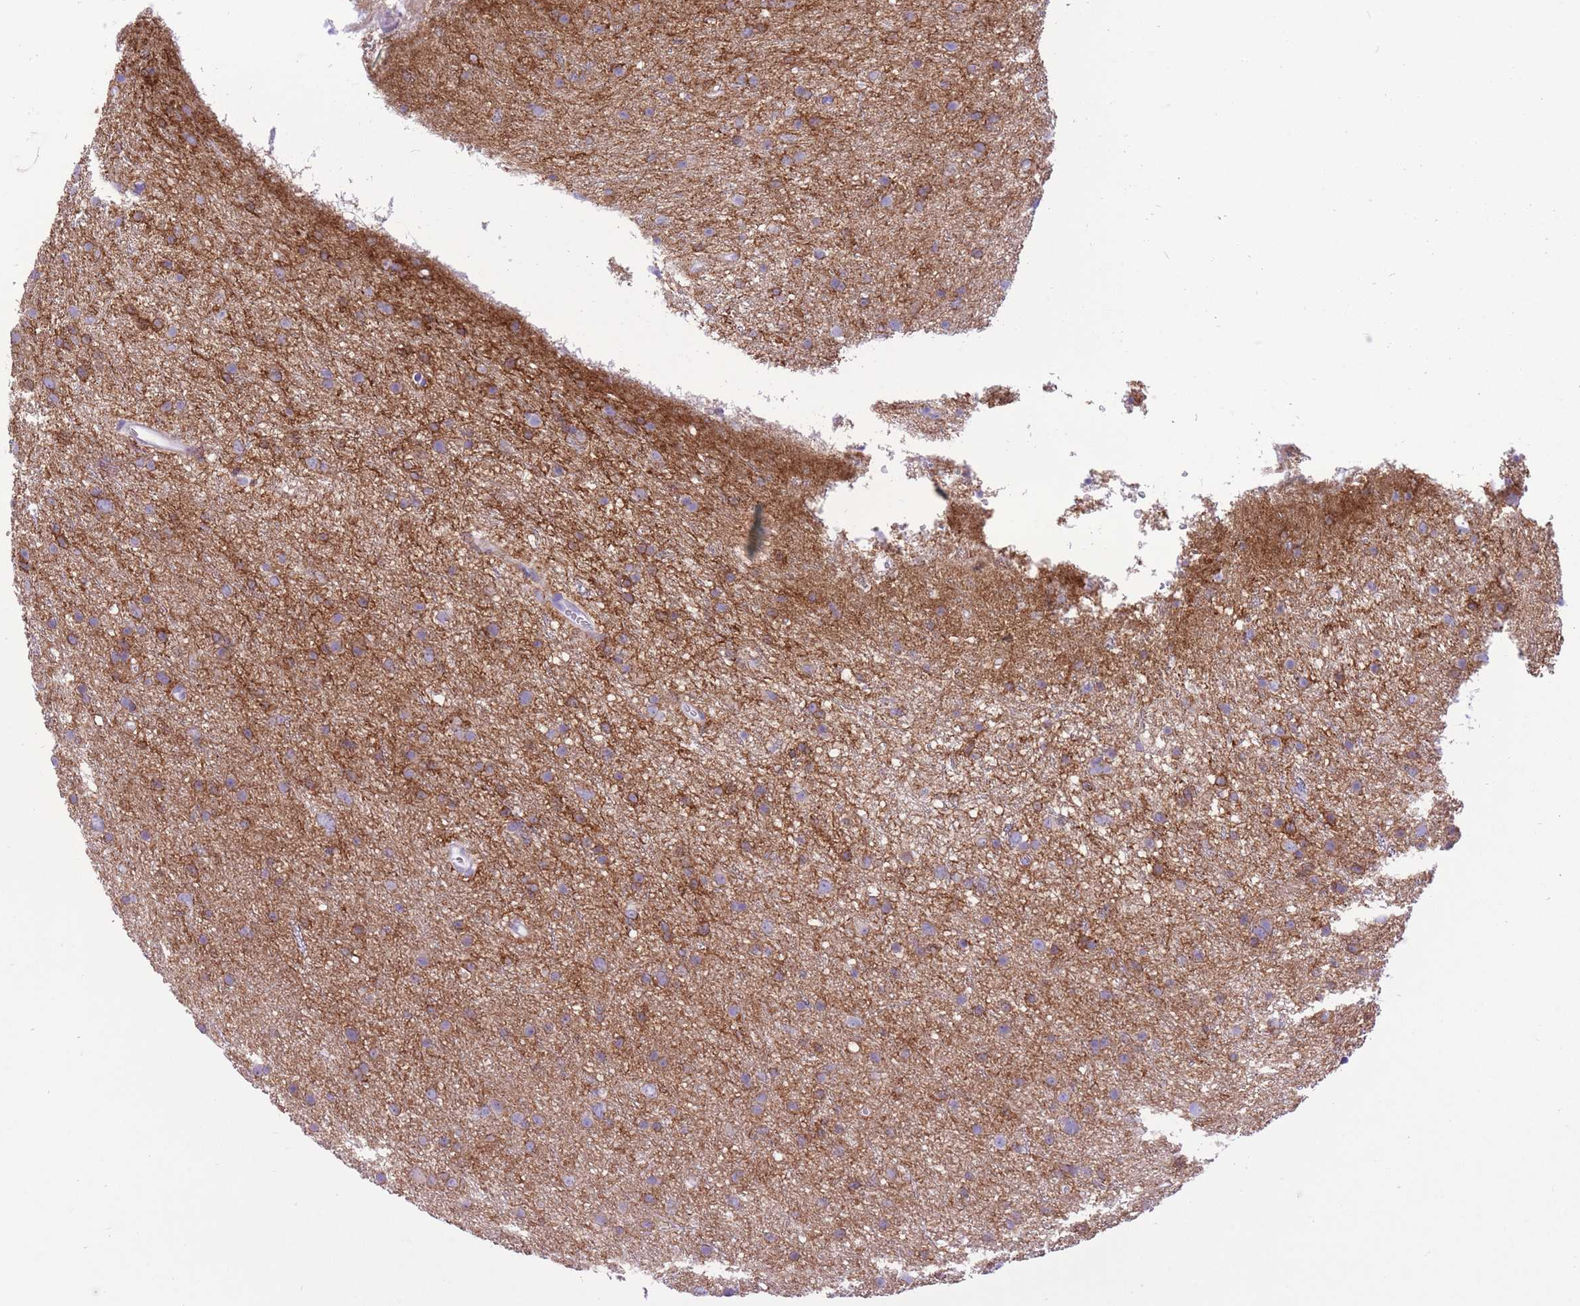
{"staining": {"intensity": "moderate", "quantity": "25%-75%", "location": "cytoplasmic/membranous"}, "tissue": "glioma", "cell_type": "Tumor cells", "image_type": "cancer", "snomed": [{"axis": "morphology", "description": "Glioma, malignant, Low grade"}, {"axis": "topography", "description": "Cerebral cortex"}], "caption": "Moderate cytoplasmic/membranous positivity for a protein is appreciated in approximately 25%-75% of tumor cells of low-grade glioma (malignant) using immunohistochemistry (IHC).", "gene": "SLC4A4", "patient": {"sex": "female", "age": 39}}